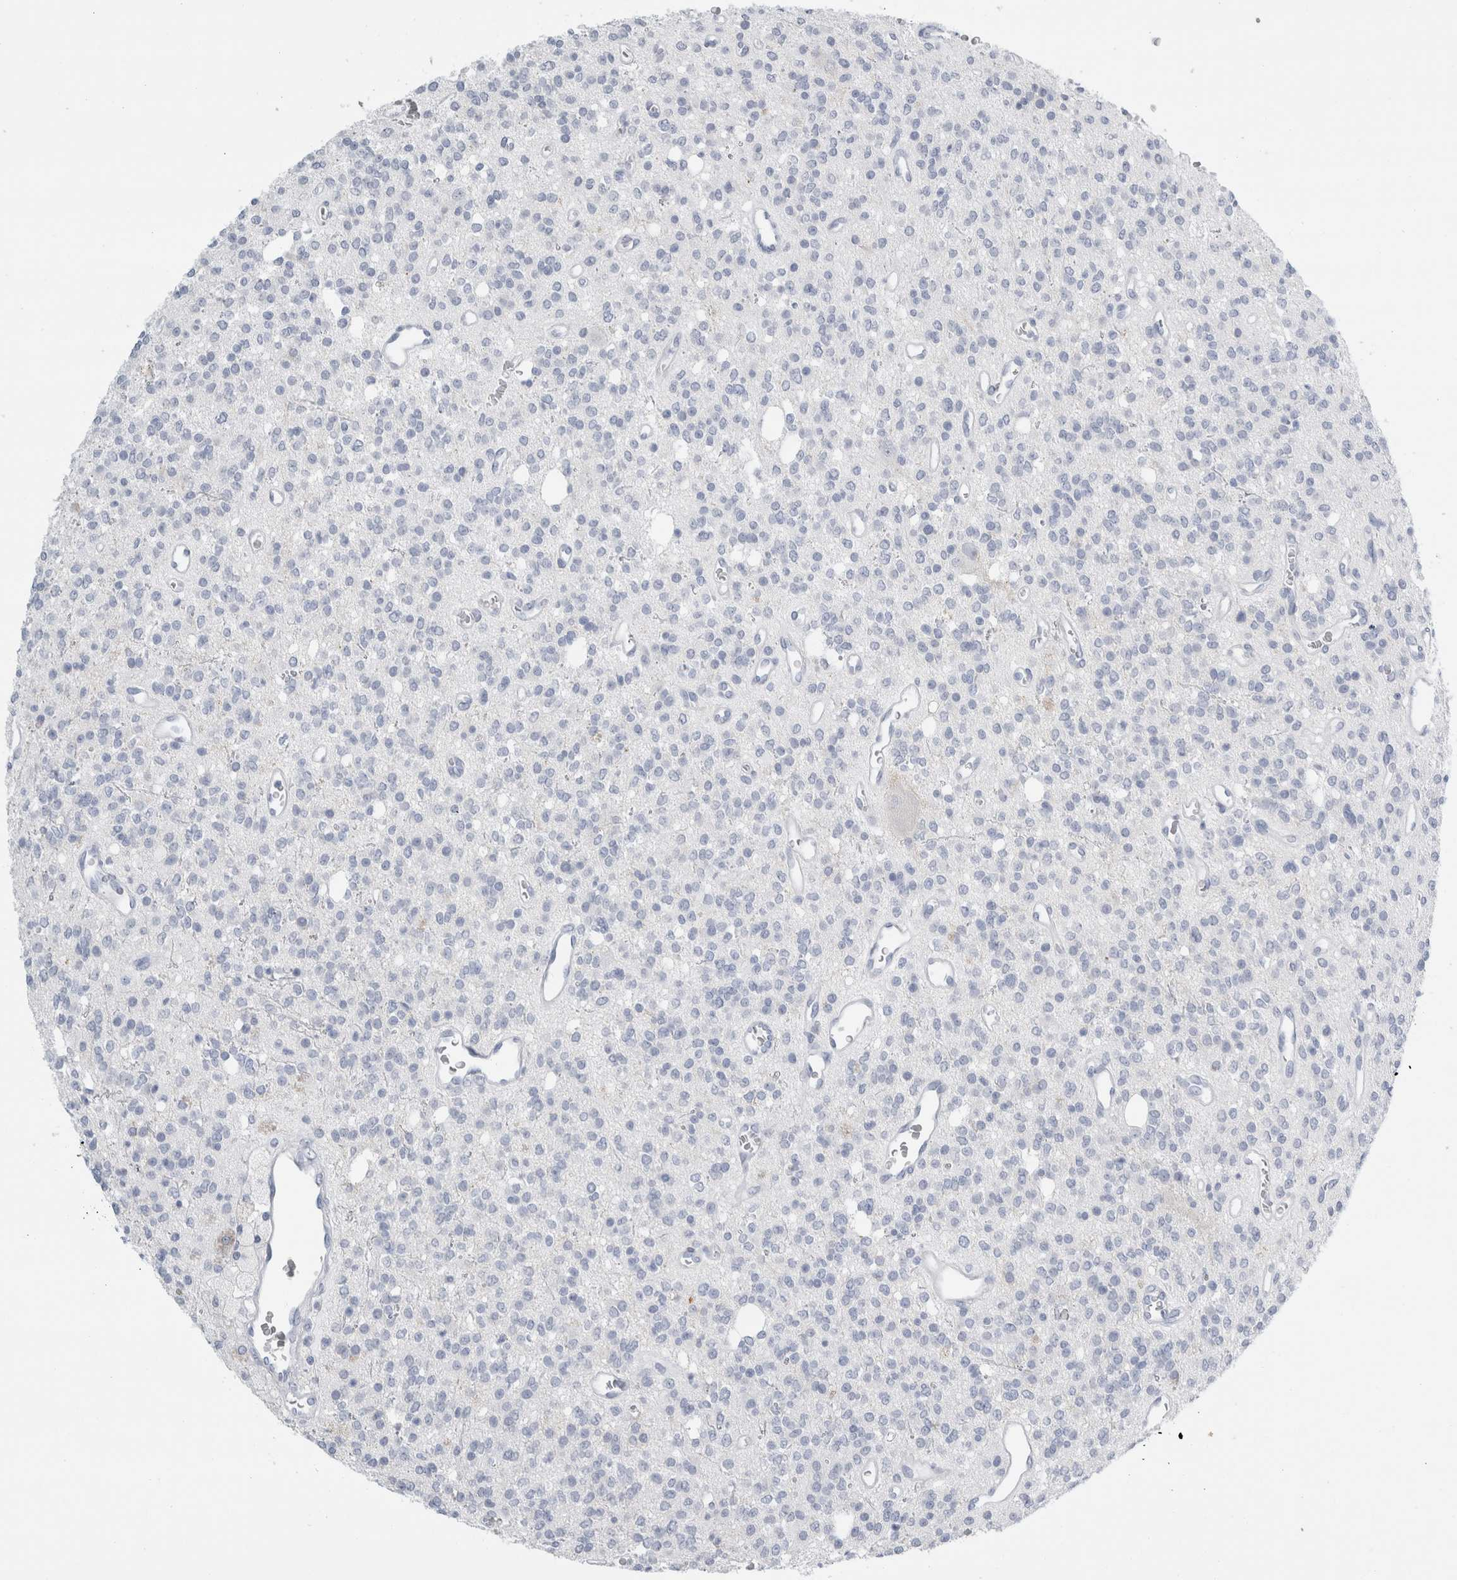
{"staining": {"intensity": "negative", "quantity": "none", "location": "none"}, "tissue": "glioma", "cell_type": "Tumor cells", "image_type": "cancer", "snomed": [{"axis": "morphology", "description": "Glioma, malignant, High grade"}, {"axis": "topography", "description": "Brain"}], "caption": "Immunohistochemistry histopathology image of neoplastic tissue: human high-grade glioma (malignant) stained with DAB (3,3'-diaminobenzidine) reveals no significant protein expression in tumor cells. (Stains: DAB immunohistochemistry with hematoxylin counter stain, Microscopy: brightfield microscopy at high magnification).", "gene": "RPH3AL", "patient": {"sex": "male", "age": 34}}